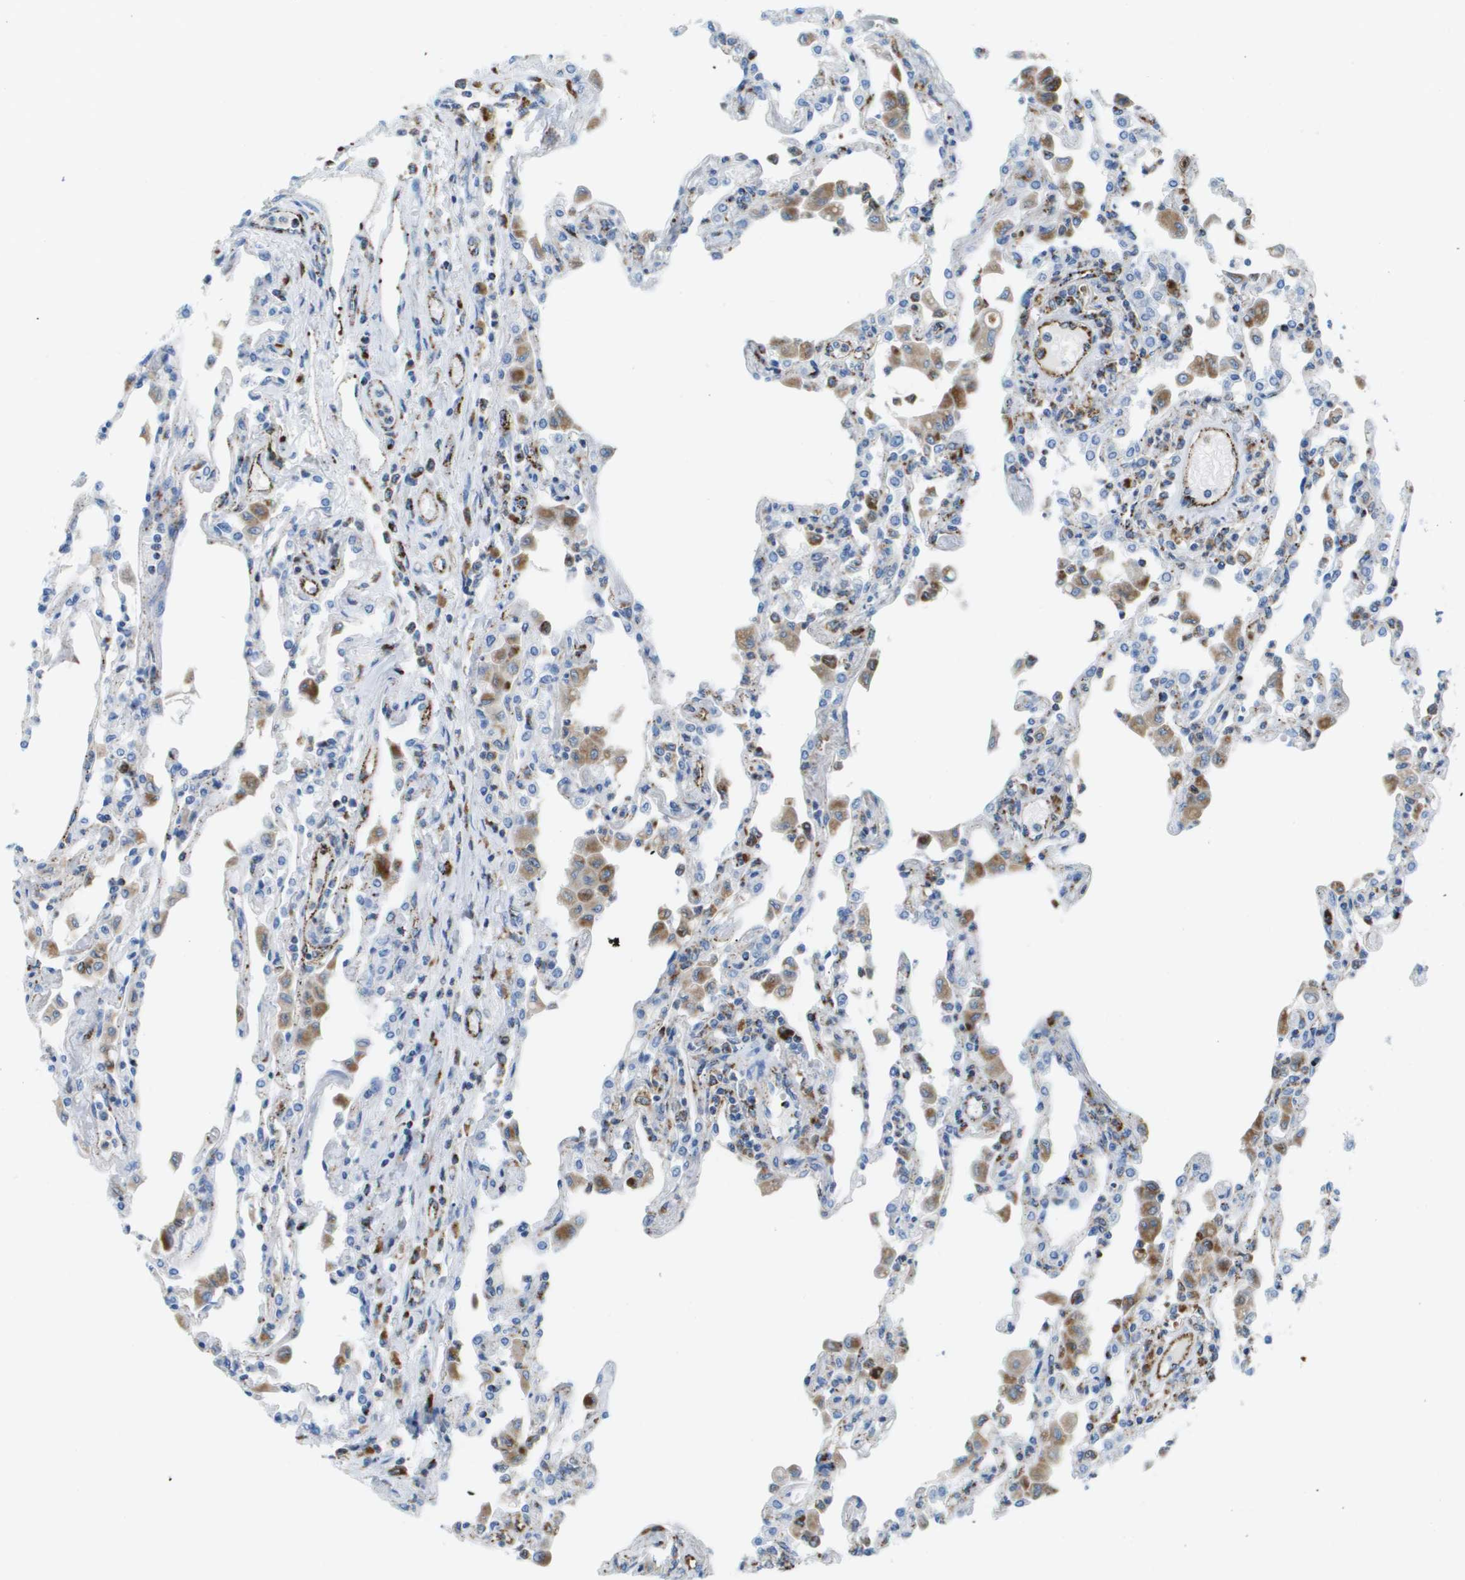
{"staining": {"intensity": "negative", "quantity": "none", "location": "none"}, "tissue": "lung", "cell_type": "Alveolar cells", "image_type": "normal", "snomed": [{"axis": "morphology", "description": "Normal tissue, NOS"}, {"axis": "topography", "description": "Bronchus"}, {"axis": "topography", "description": "Lung"}], "caption": "A micrograph of lung stained for a protein exhibits no brown staining in alveolar cells.", "gene": "PRCP", "patient": {"sex": "female", "age": 49}}